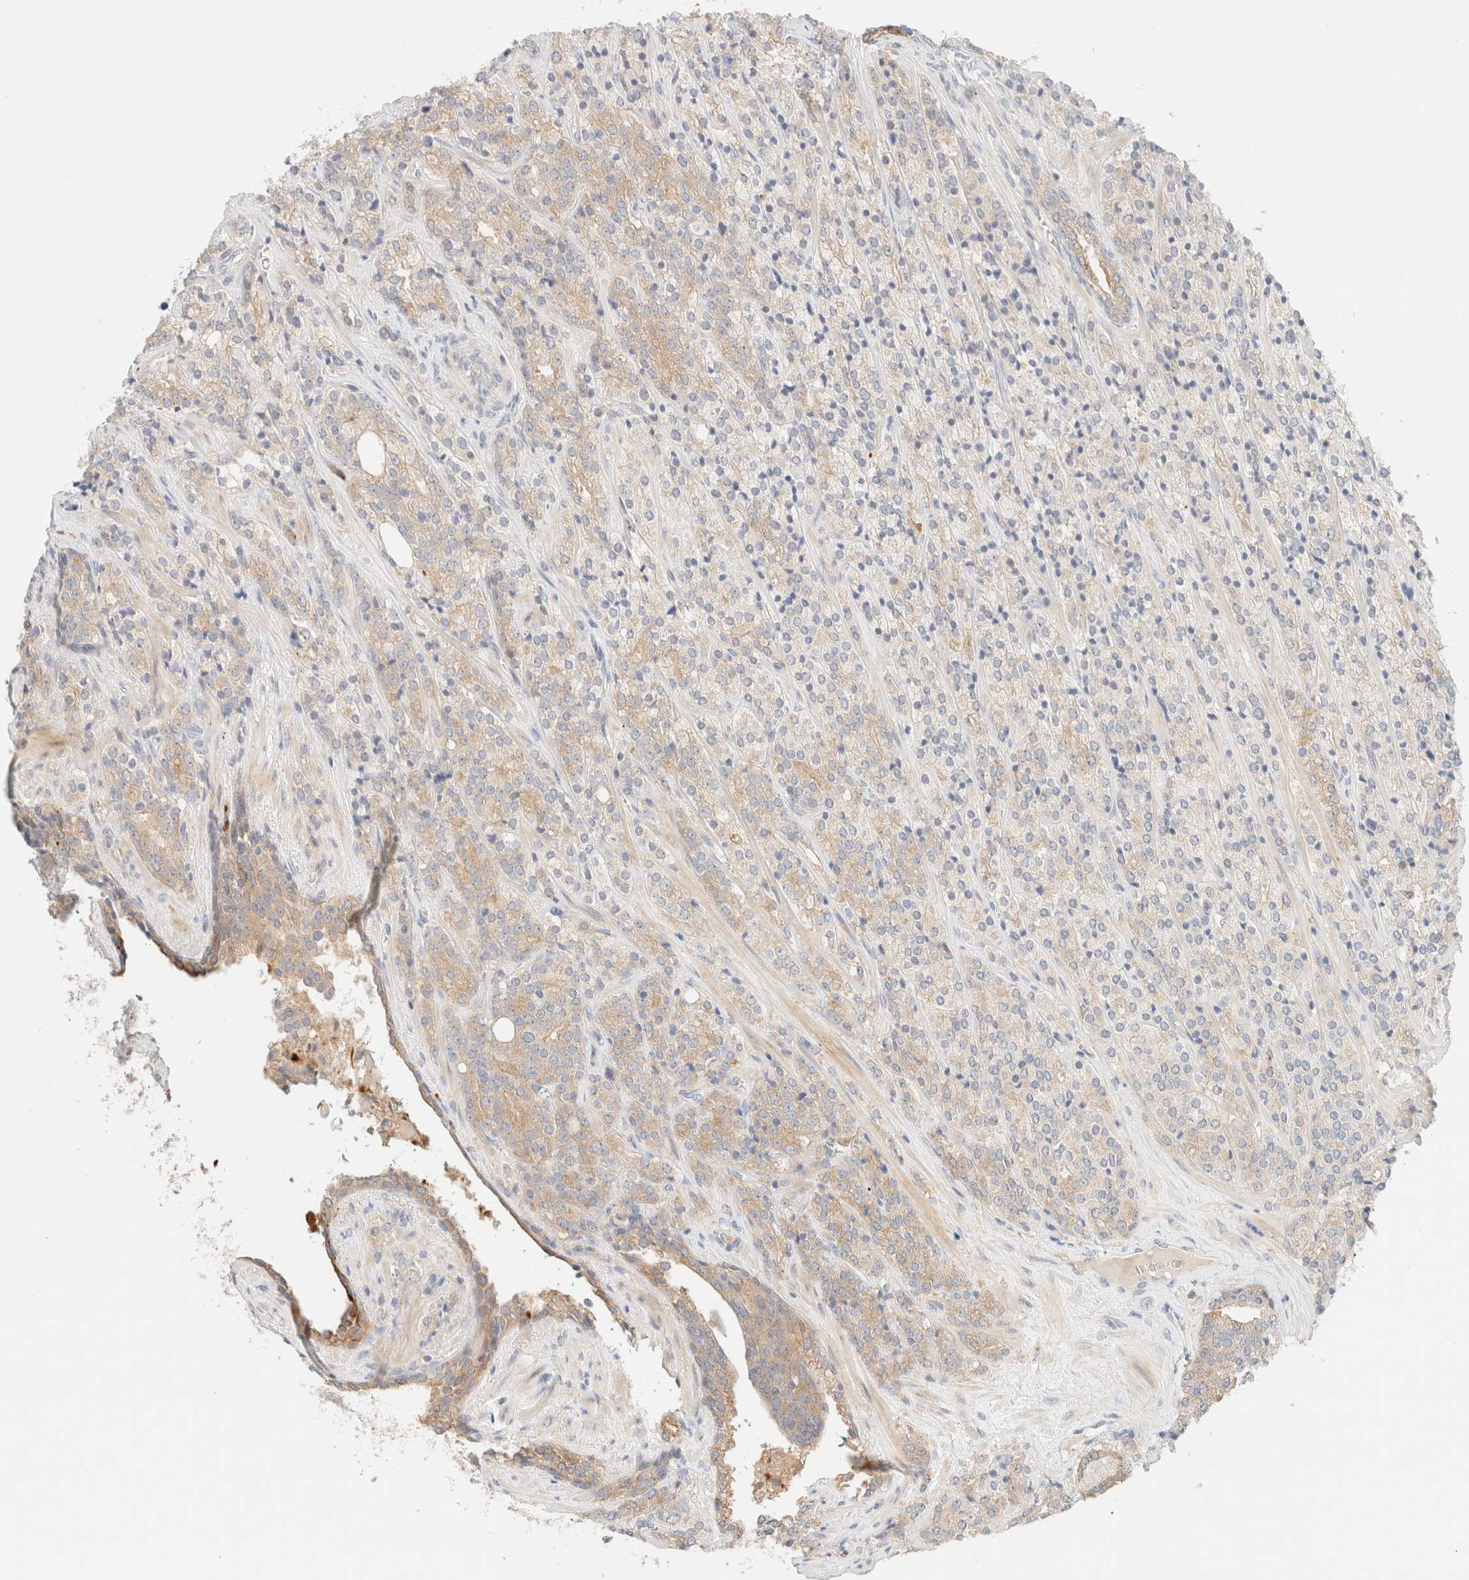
{"staining": {"intensity": "moderate", "quantity": ">75%", "location": "cytoplasmic/membranous"}, "tissue": "prostate cancer", "cell_type": "Tumor cells", "image_type": "cancer", "snomed": [{"axis": "morphology", "description": "Adenocarcinoma, High grade"}, {"axis": "topography", "description": "Prostate"}], "caption": "Prostate adenocarcinoma (high-grade) tissue demonstrates moderate cytoplasmic/membranous staining in approximately >75% of tumor cells", "gene": "SGSM2", "patient": {"sex": "male", "age": 71}}